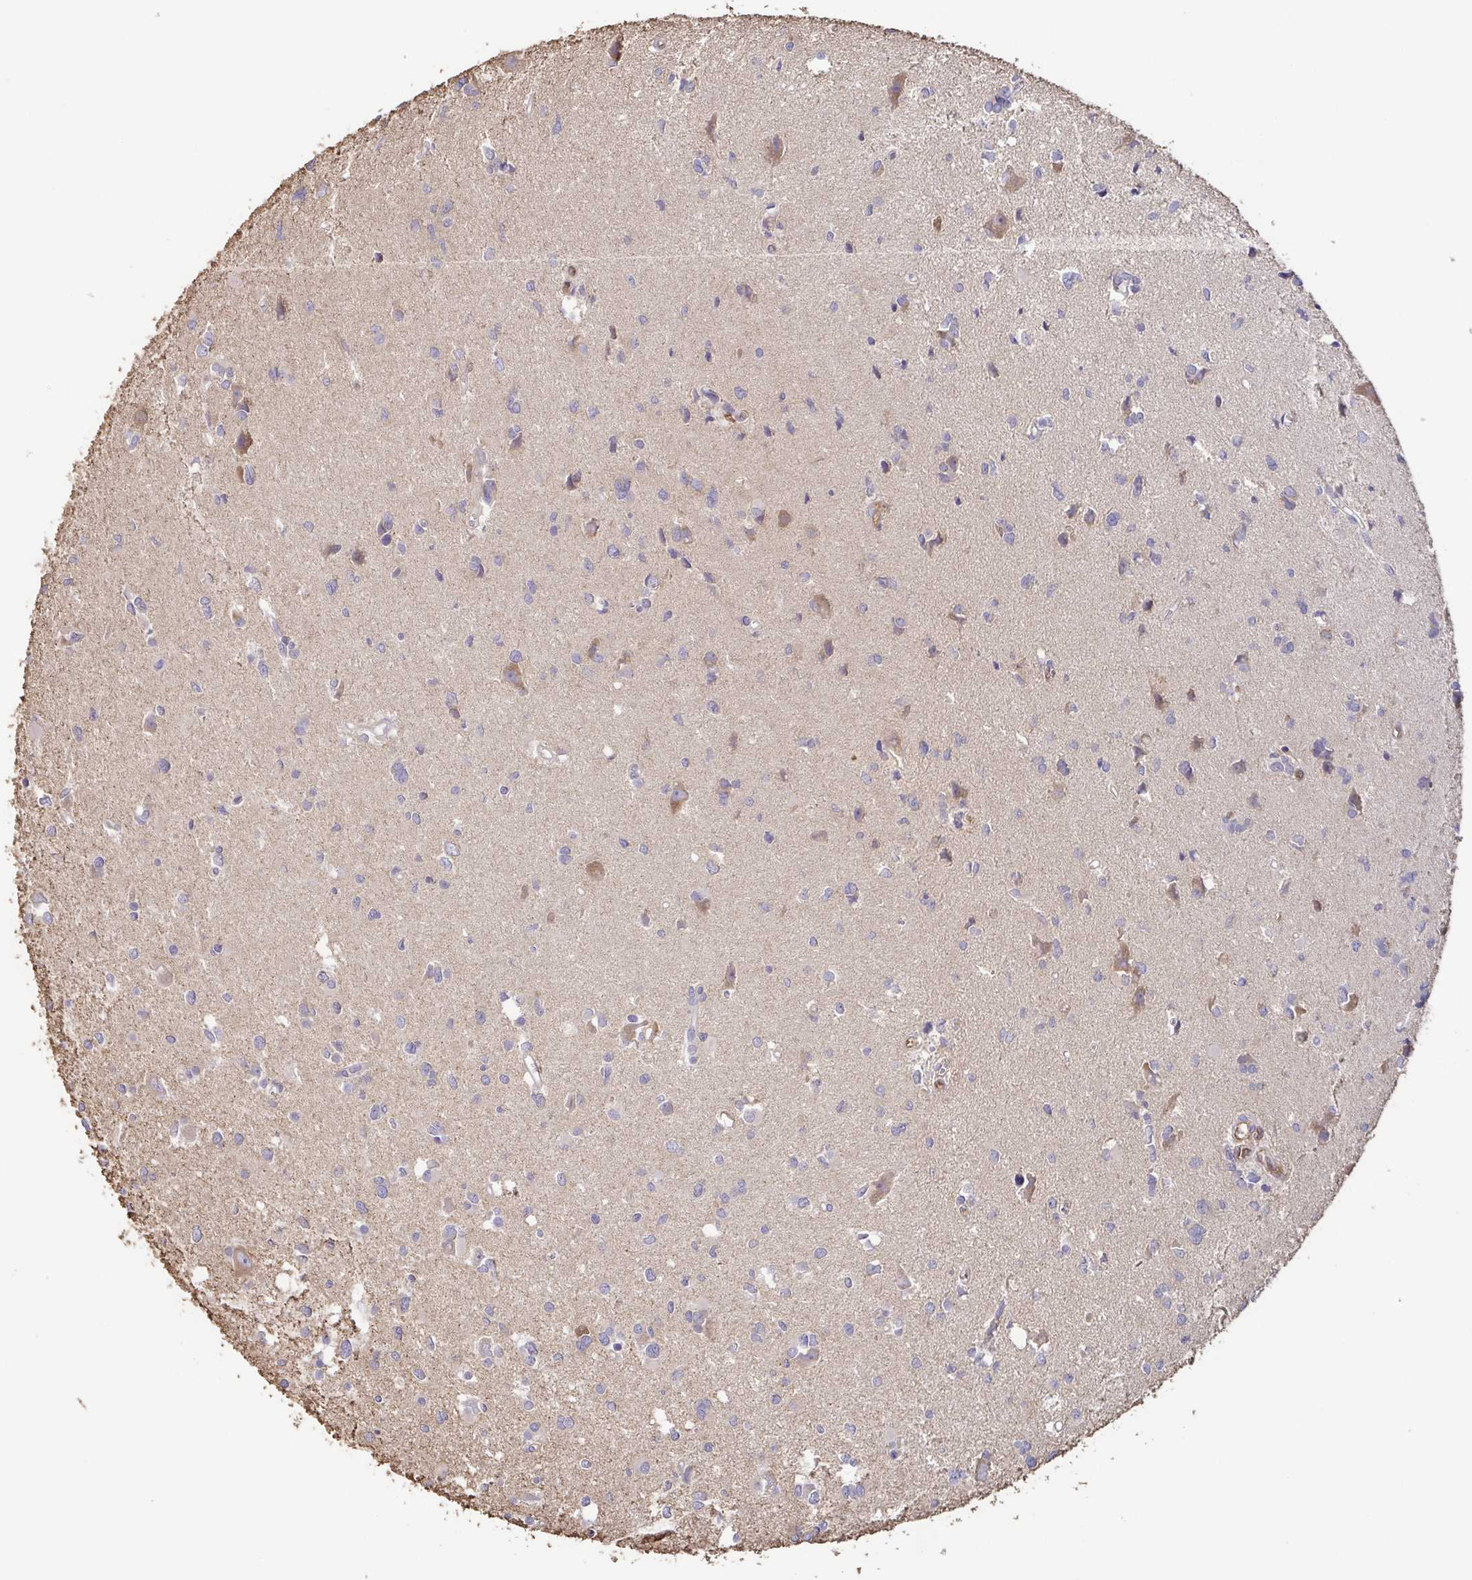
{"staining": {"intensity": "negative", "quantity": "none", "location": "none"}, "tissue": "glioma", "cell_type": "Tumor cells", "image_type": "cancer", "snomed": [{"axis": "morphology", "description": "Glioma, malignant, High grade"}, {"axis": "topography", "description": "Brain"}], "caption": "A high-resolution photomicrograph shows IHC staining of glioma, which reveals no significant staining in tumor cells.", "gene": "EIF3D", "patient": {"sex": "male", "age": 23}}